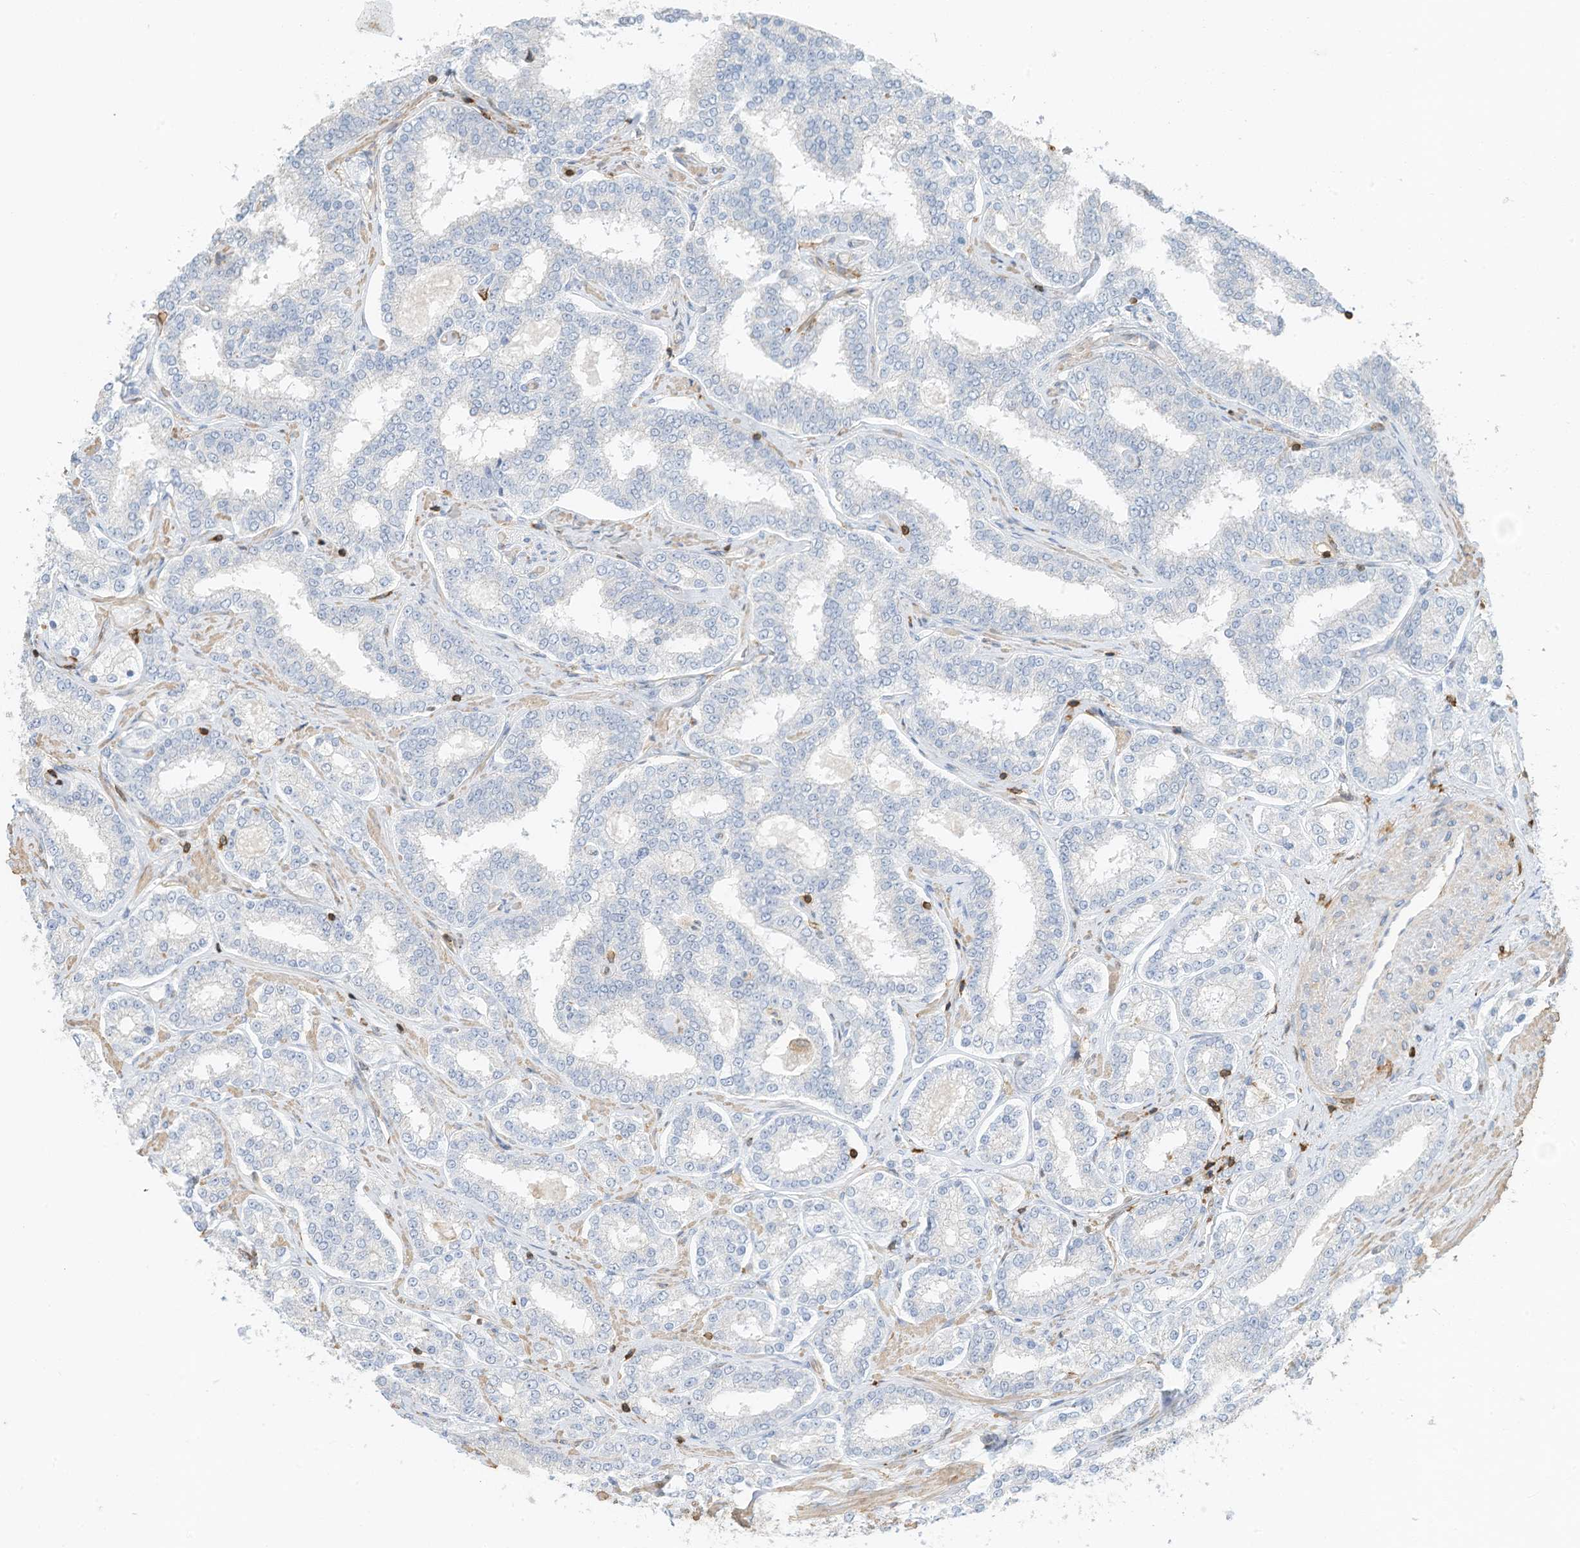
{"staining": {"intensity": "negative", "quantity": "none", "location": "none"}, "tissue": "prostate cancer", "cell_type": "Tumor cells", "image_type": "cancer", "snomed": [{"axis": "morphology", "description": "Normal tissue, NOS"}, {"axis": "morphology", "description": "Adenocarcinoma, High grade"}, {"axis": "topography", "description": "Prostate"}], "caption": "A high-resolution histopathology image shows immunohistochemistry staining of prostate adenocarcinoma (high-grade), which demonstrates no significant positivity in tumor cells. The staining is performed using DAB brown chromogen with nuclei counter-stained in using hematoxylin.", "gene": "ARHGAP25", "patient": {"sex": "male", "age": 83}}